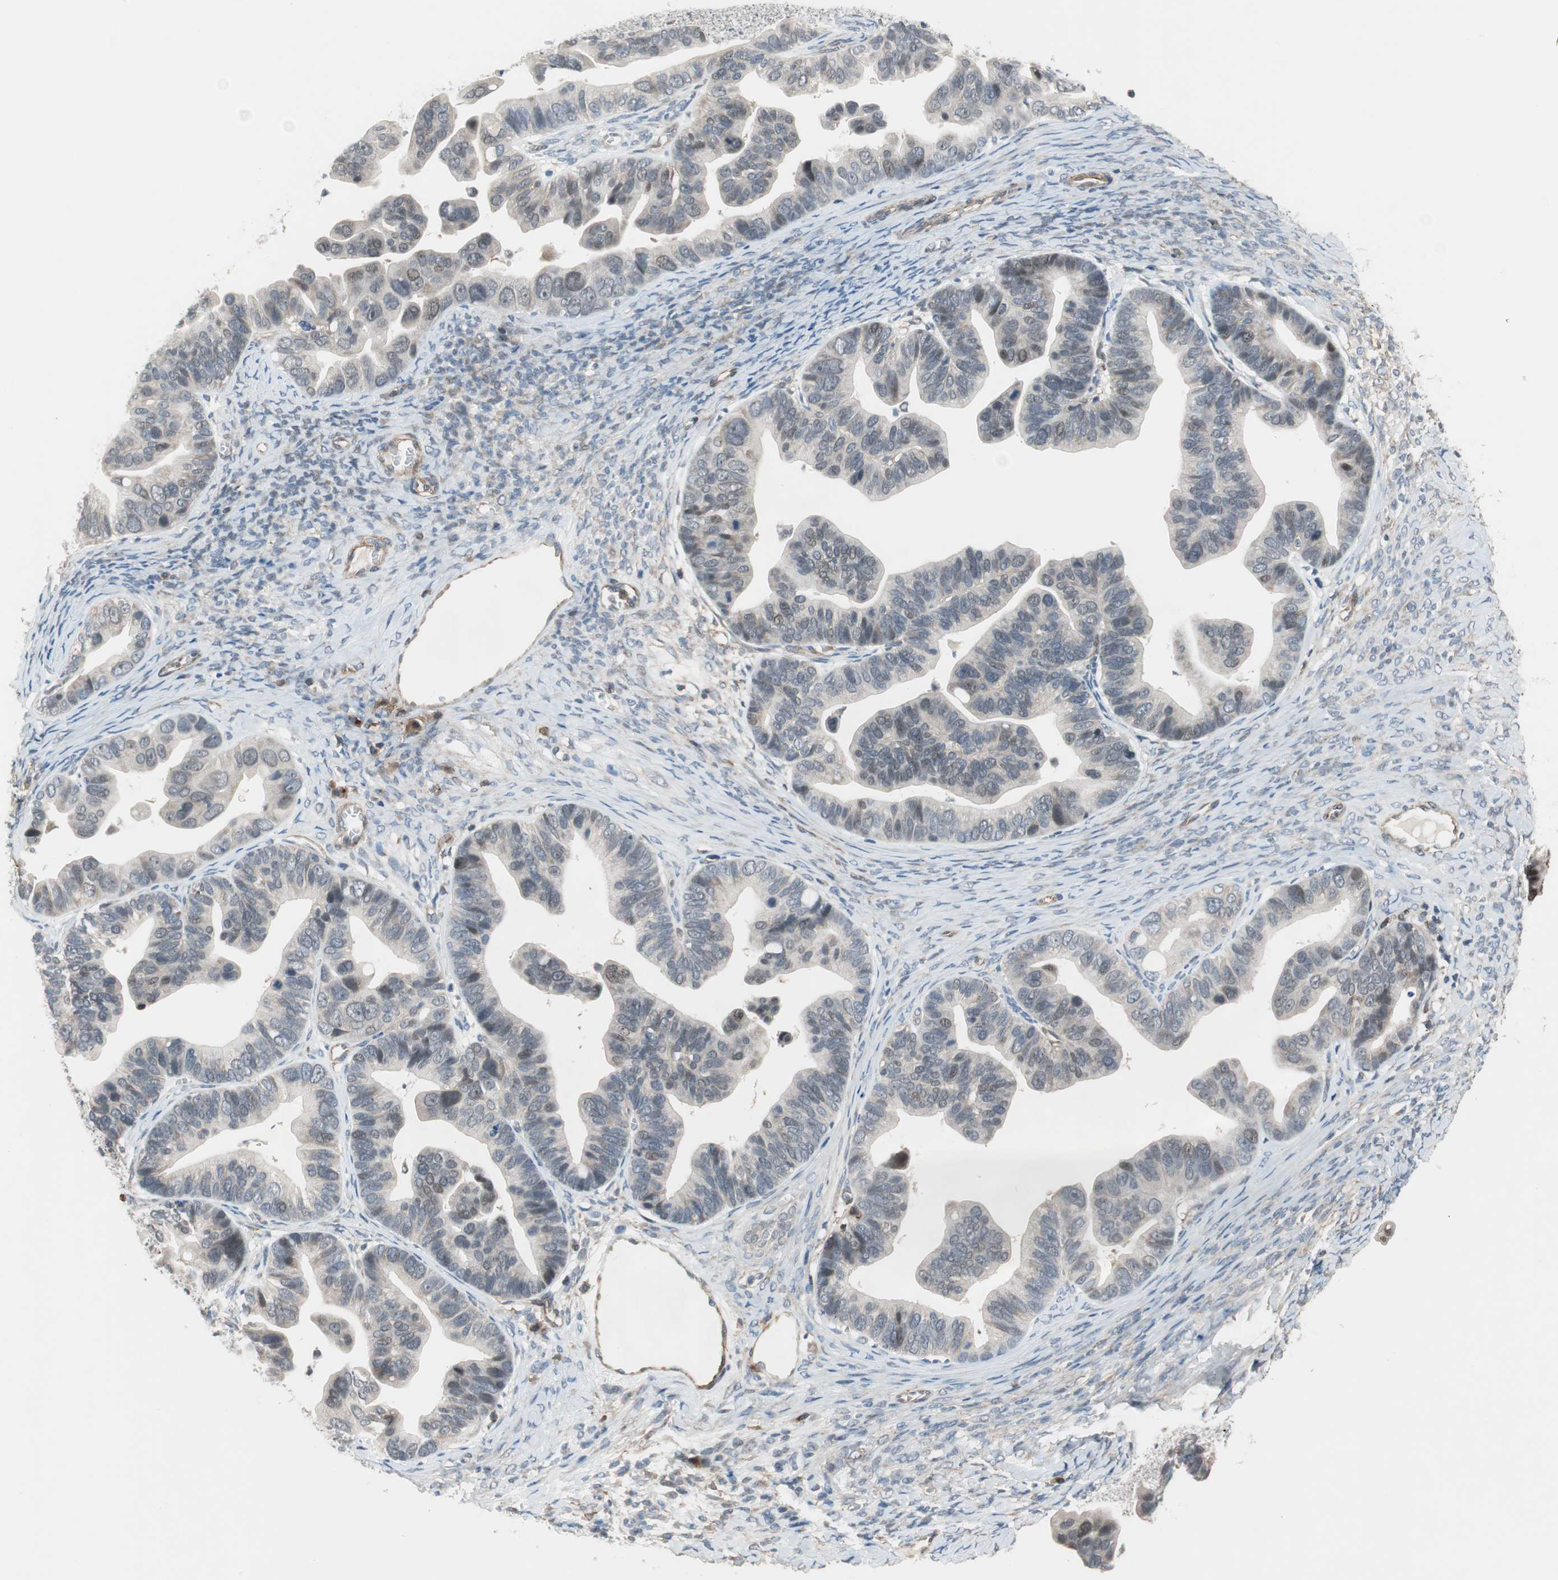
{"staining": {"intensity": "negative", "quantity": "none", "location": "none"}, "tissue": "ovarian cancer", "cell_type": "Tumor cells", "image_type": "cancer", "snomed": [{"axis": "morphology", "description": "Cystadenocarcinoma, serous, NOS"}, {"axis": "topography", "description": "Ovary"}], "caption": "Immunohistochemistry (IHC) of human ovarian cancer reveals no expression in tumor cells.", "gene": "GRHL1", "patient": {"sex": "female", "age": 56}}